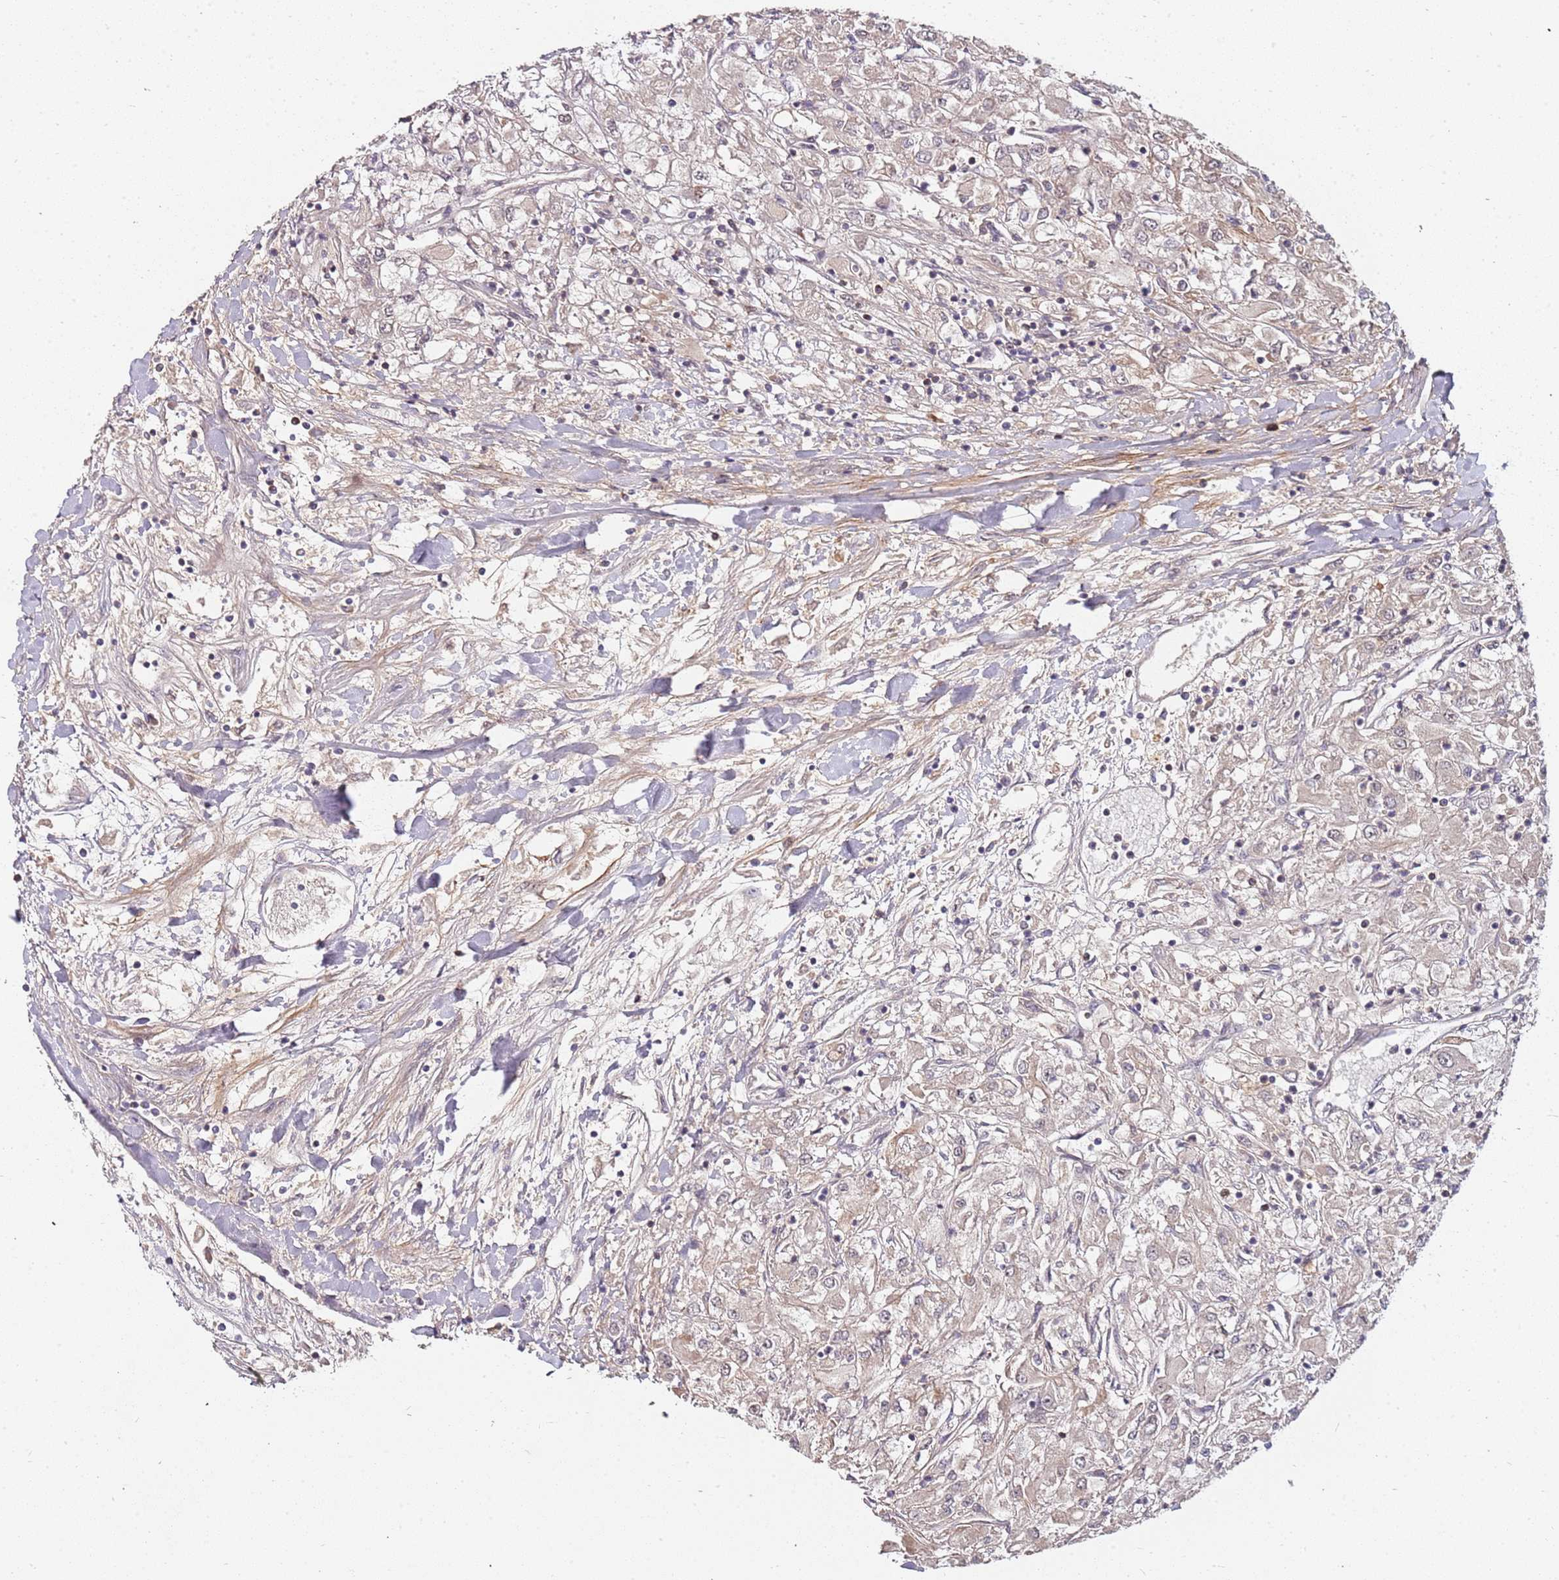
{"staining": {"intensity": "negative", "quantity": "none", "location": "none"}, "tissue": "renal cancer", "cell_type": "Tumor cells", "image_type": "cancer", "snomed": [{"axis": "morphology", "description": "Adenocarcinoma, NOS"}, {"axis": "topography", "description": "Kidney"}], "caption": "Immunohistochemical staining of renal cancer (adenocarcinoma) displays no significant positivity in tumor cells.", "gene": "EDC3", "patient": {"sex": "male", "age": 80}}